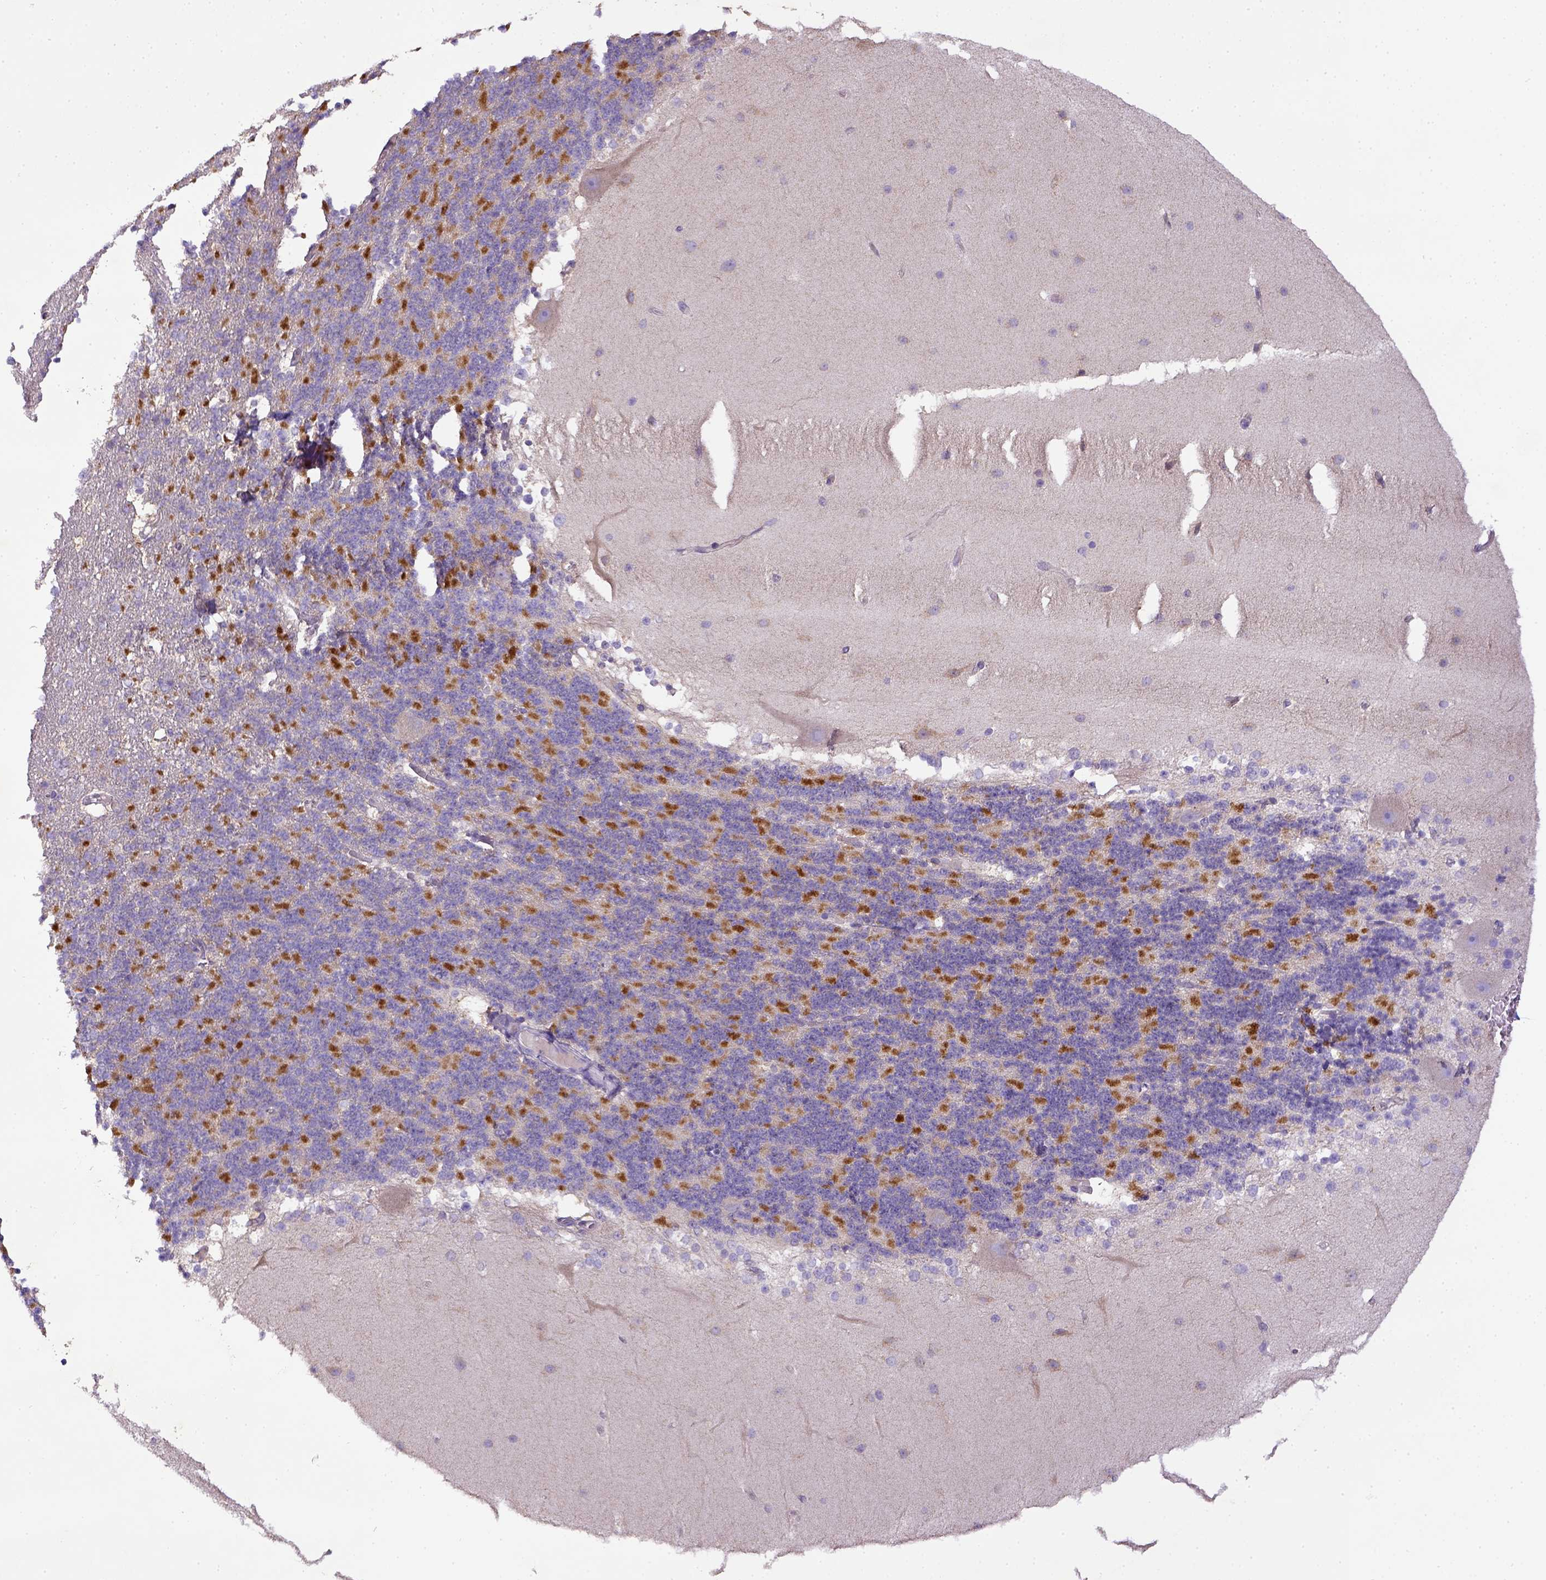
{"staining": {"intensity": "moderate", "quantity": "25%-75%", "location": "cytoplasmic/membranous"}, "tissue": "cerebellum", "cell_type": "Cells in granular layer", "image_type": "normal", "snomed": [{"axis": "morphology", "description": "Normal tissue, NOS"}, {"axis": "topography", "description": "Cerebellum"}], "caption": "Immunohistochemical staining of unremarkable human cerebellum reveals 25%-75% levels of moderate cytoplasmic/membranous protein staining in about 25%-75% of cells in granular layer.", "gene": "CD40", "patient": {"sex": "female", "age": 19}}